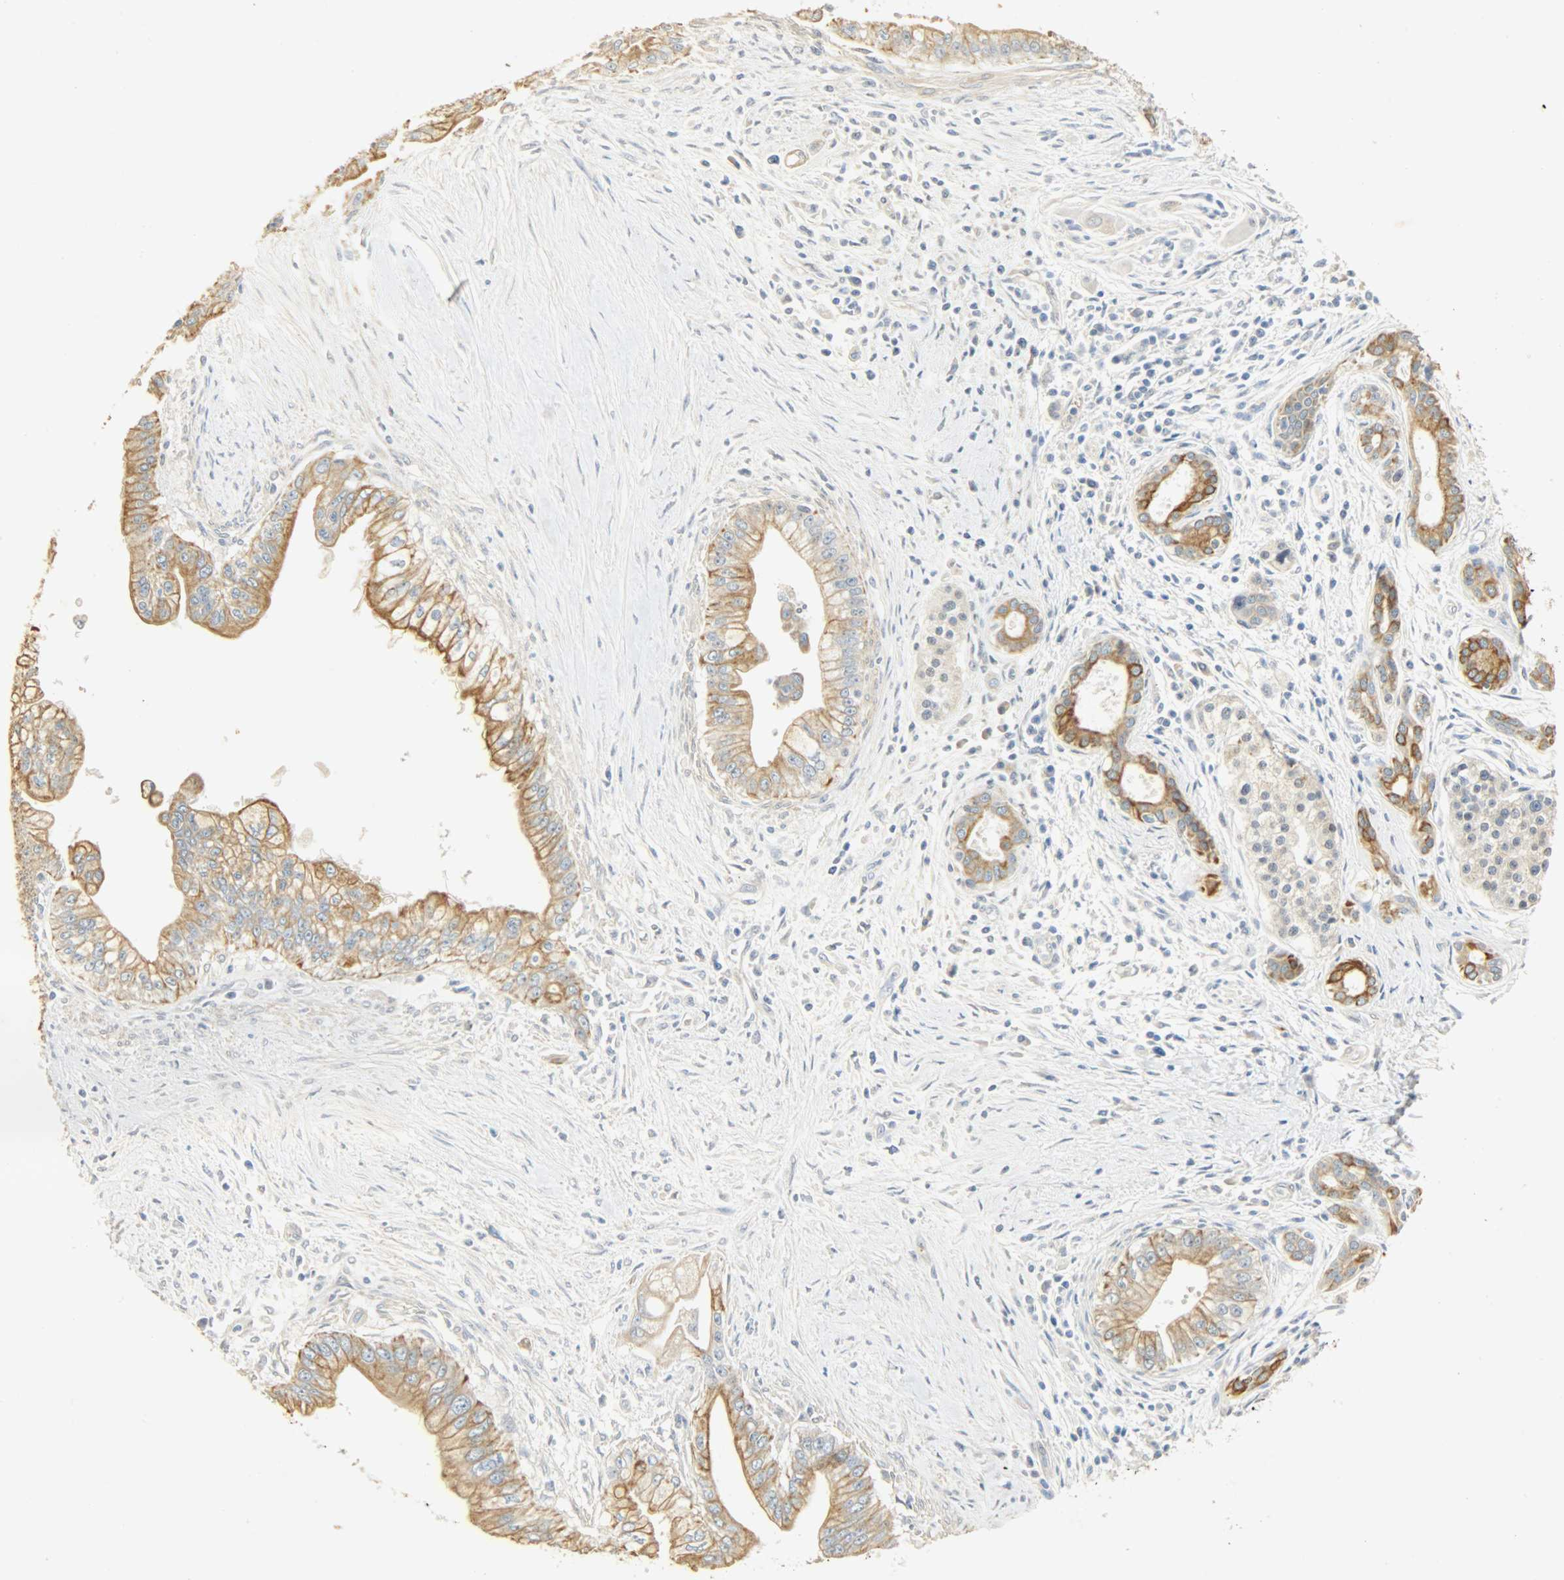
{"staining": {"intensity": "strong", "quantity": ">75%", "location": "cytoplasmic/membranous"}, "tissue": "pancreatic cancer", "cell_type": "Tumor cells", "image_type": "cancer", "snomed": [{"axis": "morphology", "description": "Adenocarcinoma, NOS"}, {"axis": "topography", "description": "Pancreas"}], "caption": "Strong cytoplasmic/membranous staining is identified in approximately >75% of tumor cells in pancreatic cancer.", "gene": "USP13", "patient": {"sex": "male", "age": 59}}